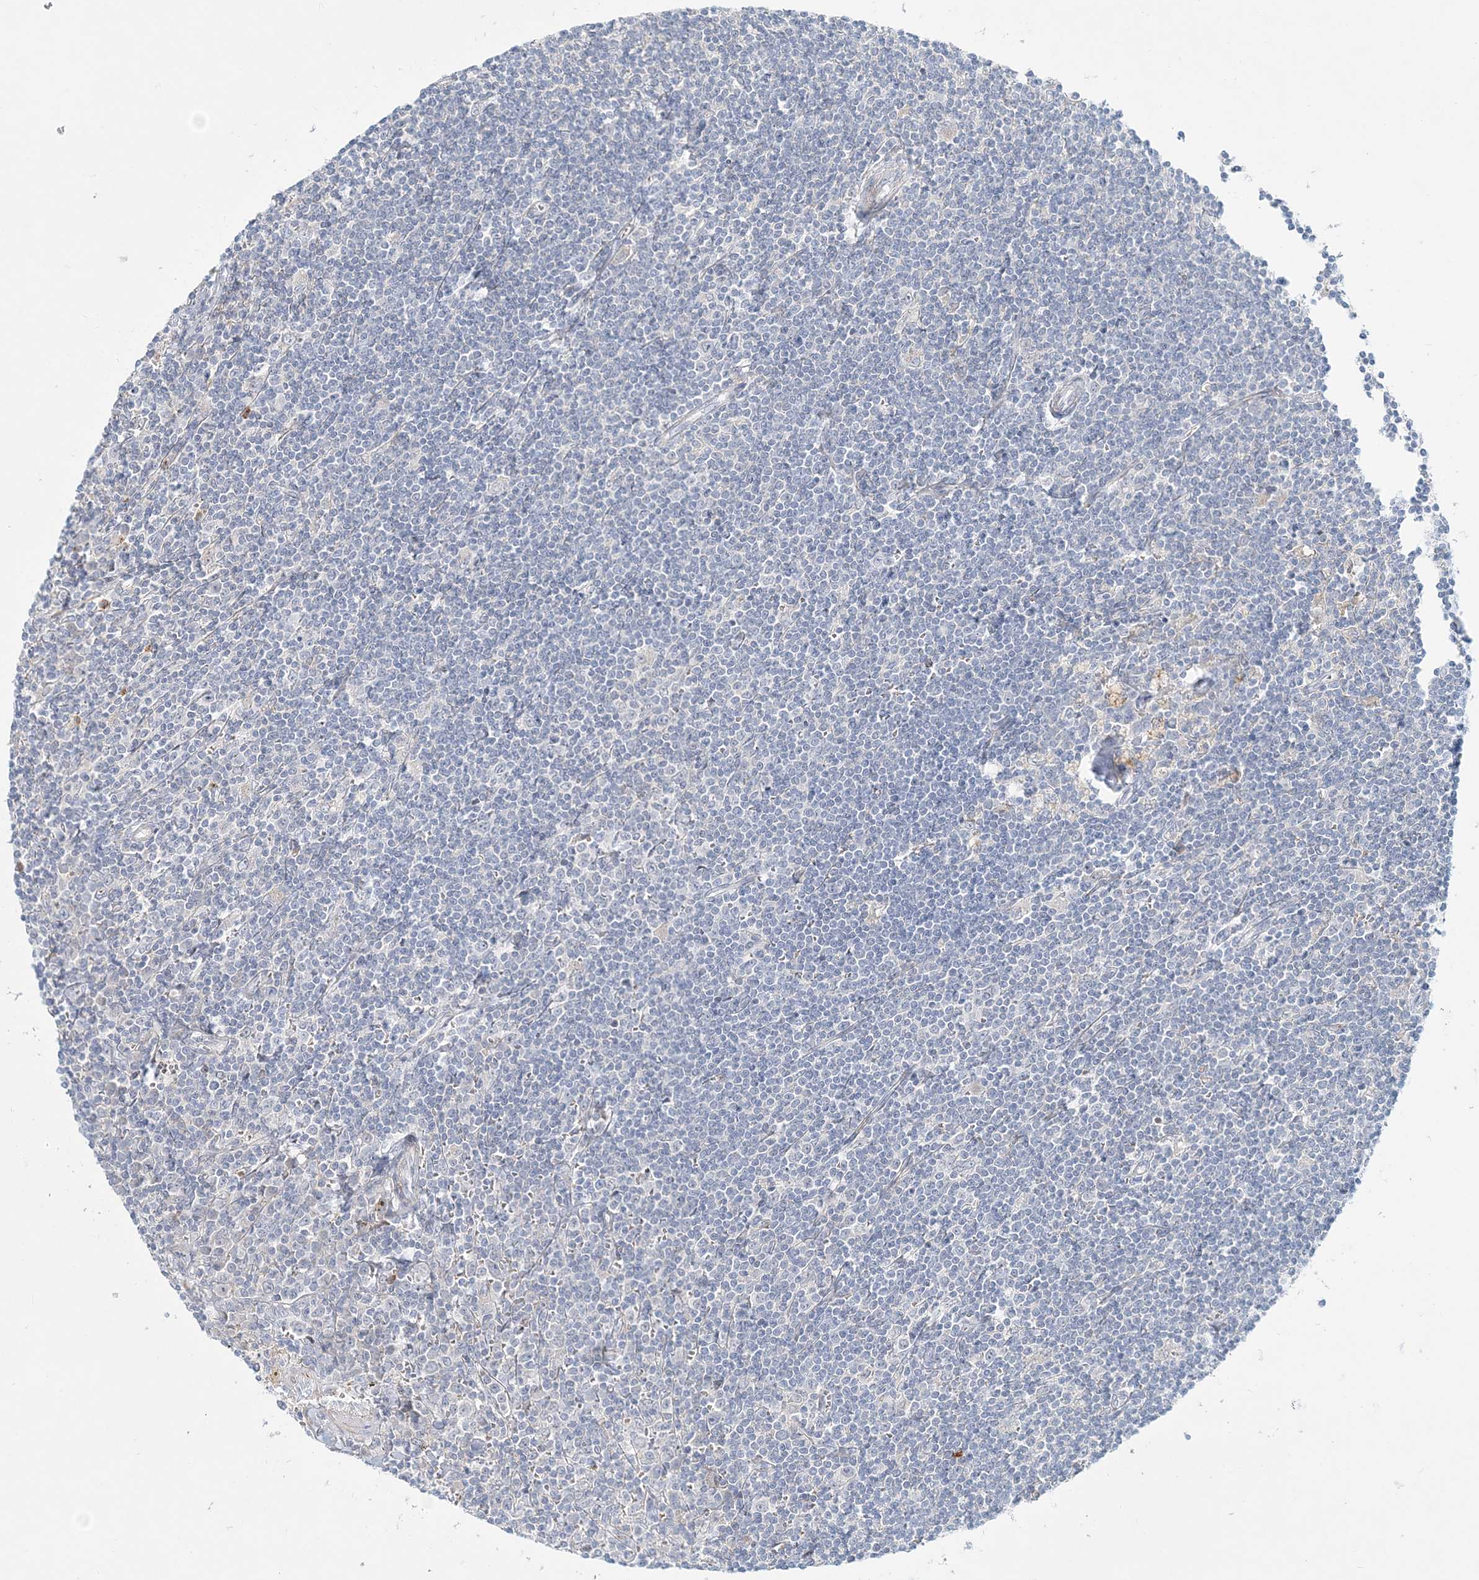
{"staining": {"intensity": "negative", "quantity": "none", "location": "none"}, "tissue": "lymphoma", "cell_type": "Tumor cells", "image_type": "cancer", "snomed": [{"axis": "morphology", "description": "Malignant lymphoma, non-Hodgkin's type, Low grade"}, {"axis": "topography", "description": "Spleen"}], "caption": "An immunohistochemistry (IHC) photomicrograph of lymphoma is shown. There is no staining in tumor cells of lymphoma.", "gene": "DNAH5", "patient": {"sex": "male", "age": 76}}